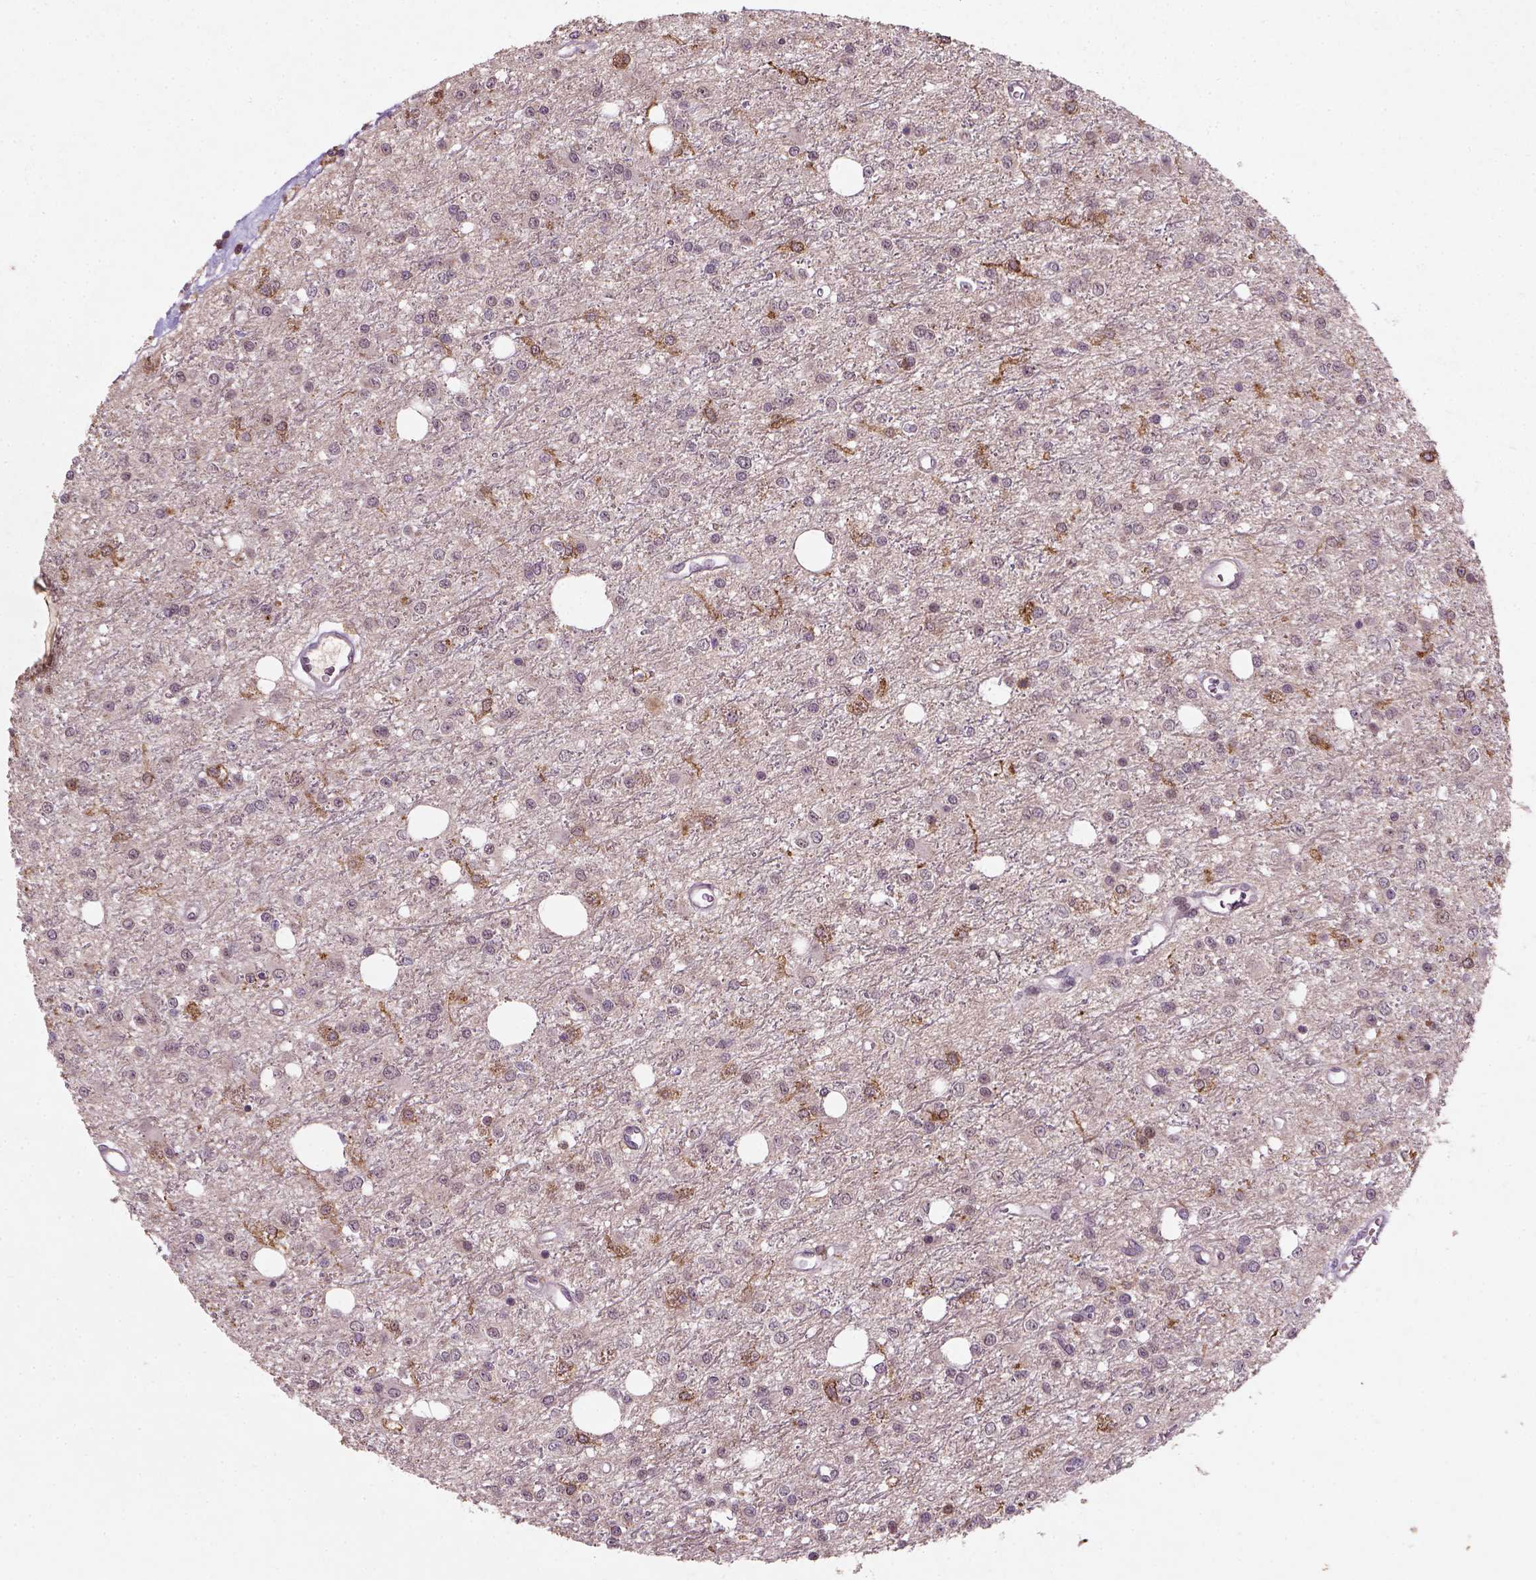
{"staining": {"intensity": "negative", "quantity": "none", "location": "none"}, "tissue": "glioma", "cell_type": "Tumor cells", "image_type": "cancer", "snomed": [{"axis": "morphology", "description": "Glioma, malignant, Low grade"}, {"axis": "topography", "description": "Brain"}], "caption": "DAB (3,3'-diaminobenzidine) immunohistochemical staining of human malignant low-grade glioma displays no significant expression in tumor cells.", "gene": "CAMKK1", "patient": {"sex": "female", "age": 45}}